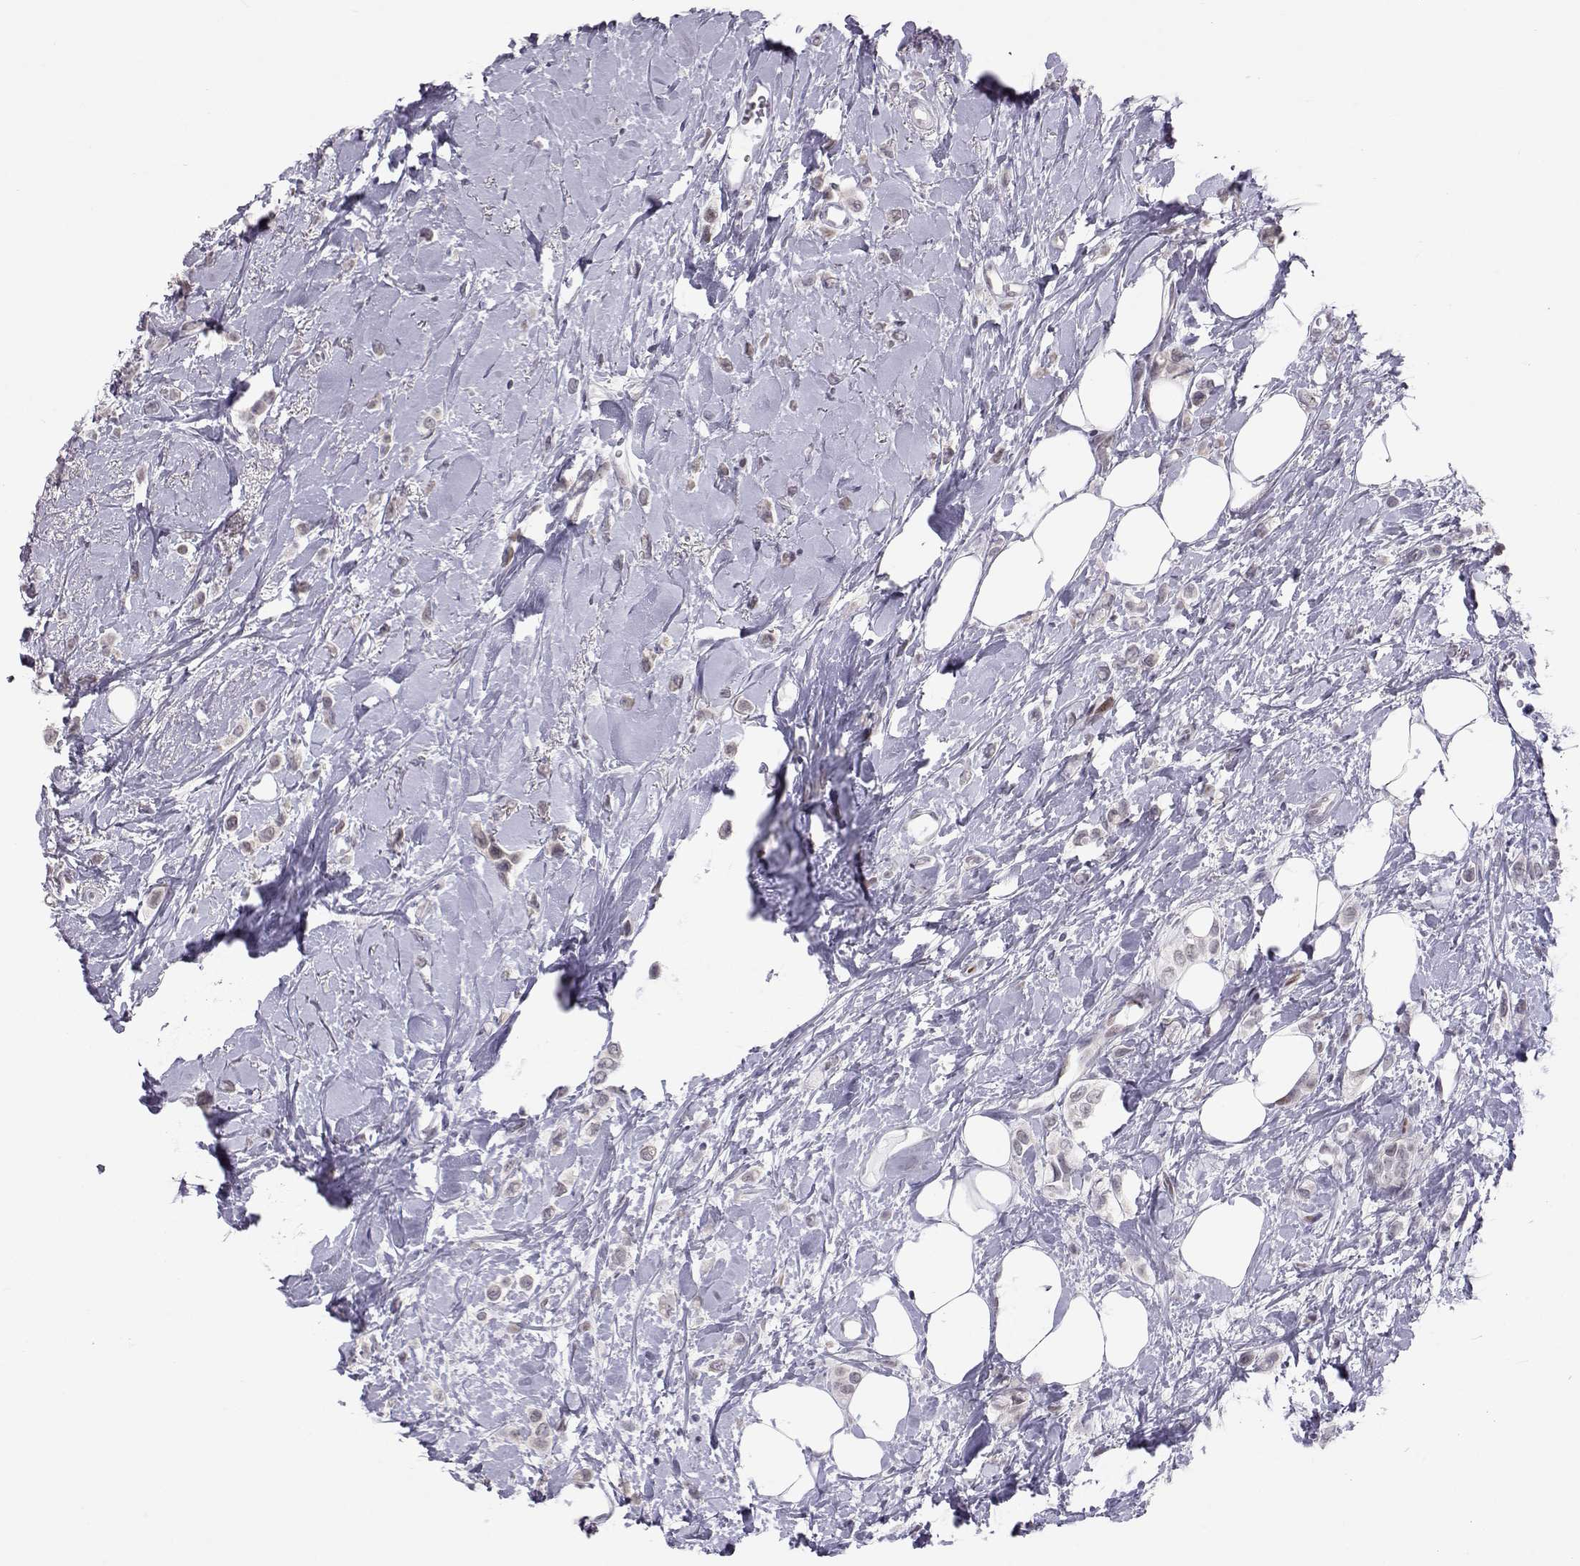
{"staining": {"intensity": "negative", "quantity": "none", "location": "none"}, "tissue": "breast cancer", "cell_type": "Tumor cells", "image_type": "cancer", "snomed": [{"axis": "morphology", "description": "Lobular carcinoma"}, {"axis": "topography", "description": "Breast"}], "caption": "IHC of breast cancer (lobular carcinoma) shows no expression in tumor cells.", "gene": "SIX6", "patient": {"sex": "female", "age": 66}}